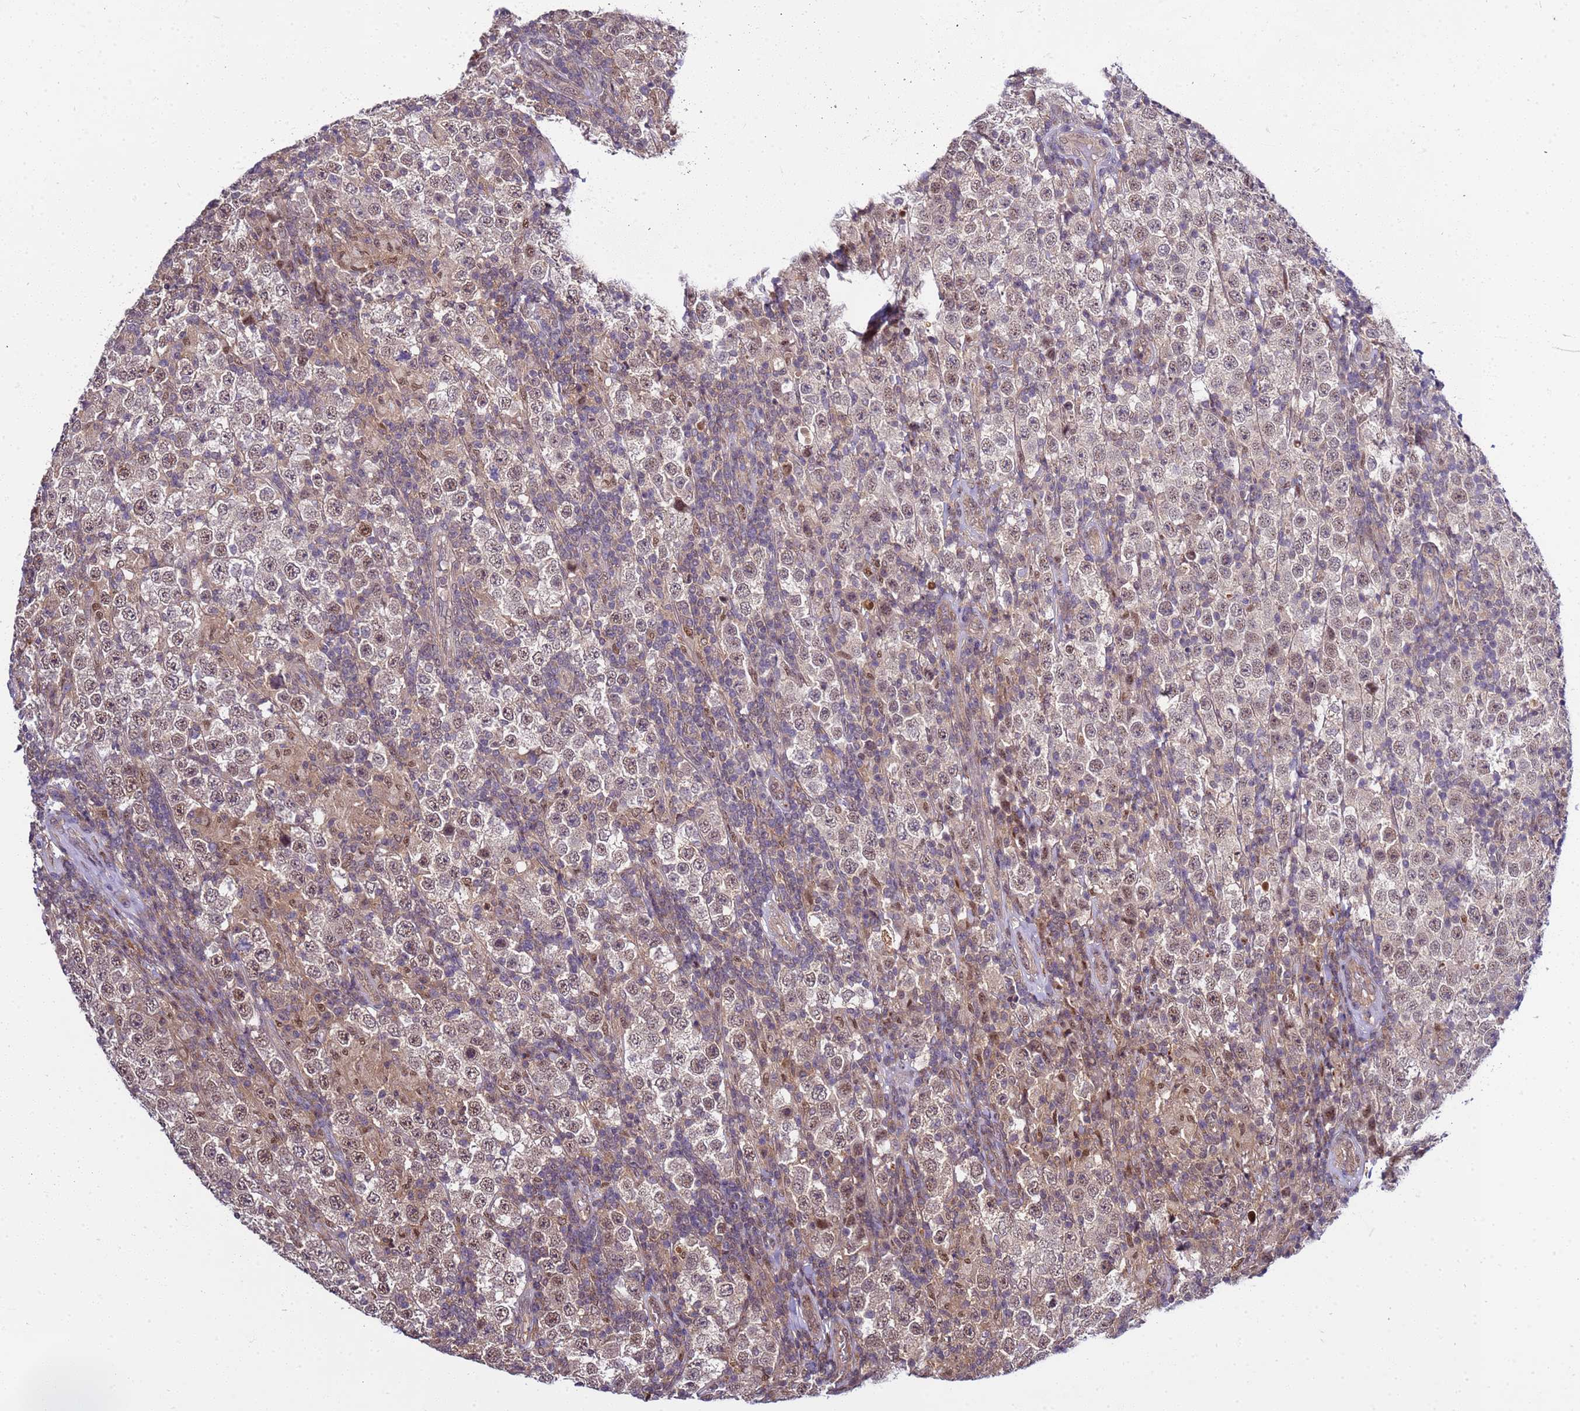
{"staining": {"intensity": "weak", "quantity": ">75%", "location": "nuclear"}, "tissue": "testis cancer", "cell_type": "Tumor cells", "image_type": "cancer", "snomed": [{"axis": "morphology", "description": "Normal tissue, NOS"}, {"axis": "morphology", "description": "Urothelial carcinoma, High grade"}, {"axis": "morphology", "description": "Seminoma, NOS"}, {"axis": "morphology", "description": "Carcinoma, Embryonal, NOS"}, {"axis": "topography", "description": "Urinary bladder"}, {"axis": "topography", "description": "Testis"}], "caption": "The micrograph reveals staining of testis cancer (urothelial carcinoma (high-grade)), revealing weak nuclear protein positivity (brown color) within tumor cells. Ihc stains the protein in brown and the nuclei are stained blue.", "gene": "GEN1", "patient": {"sex": "male", "age": 41}}